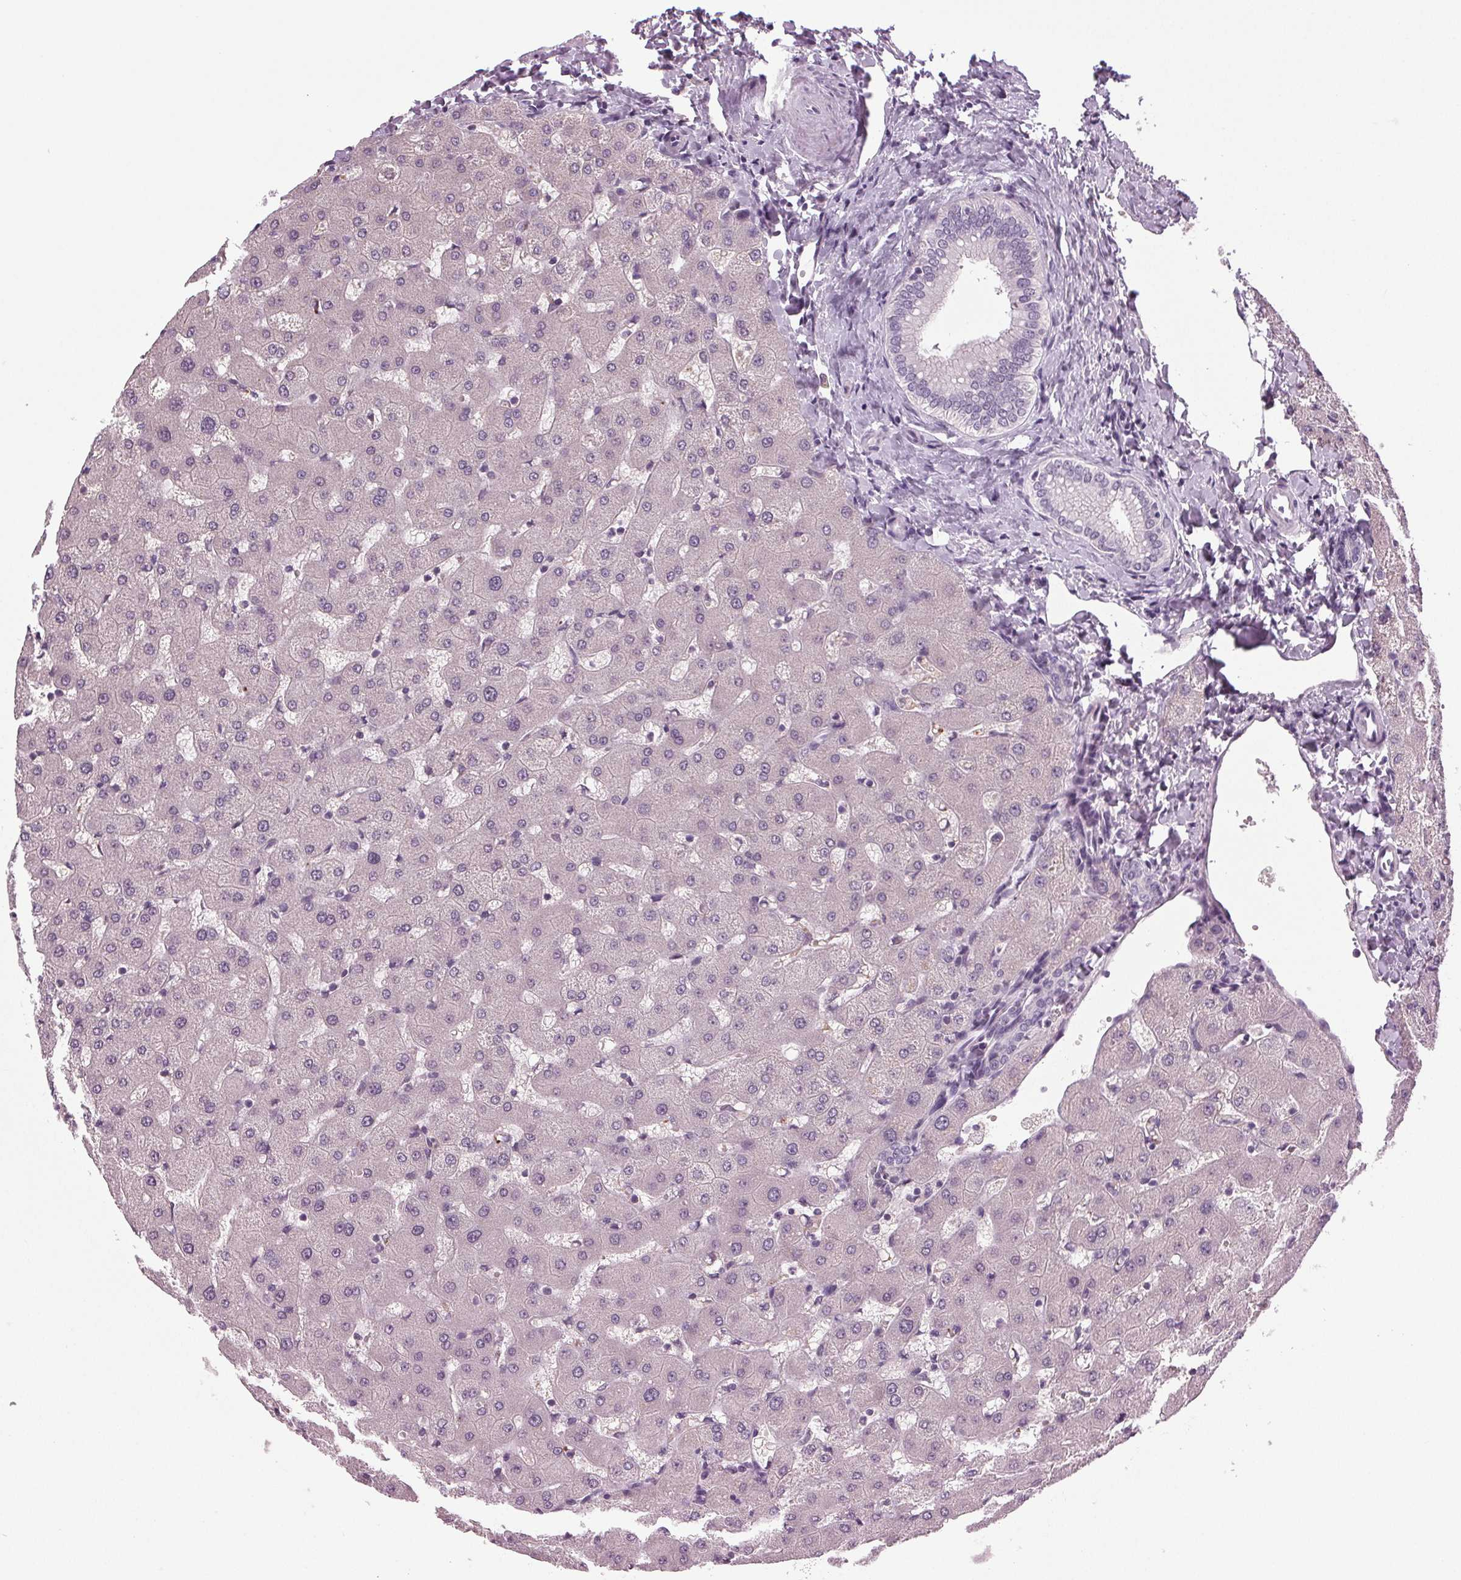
{"staining": {"intensity": "negative", "quantity": "none", "location": "none"}, "tissue": "liver", "cell_type": "Cholangiocytes", "image_type": "normal", "snomed": [{"axis": "morphology", "description": "Normal tissue, NOS"}, {"axis": "topography", "description": "Liver"}], "caption": "An image of liver stained for a protein displays no brown staining in cholangiocytes.", "gene": "DNAH12", "patient": {"sex": "female", "age": 63}}